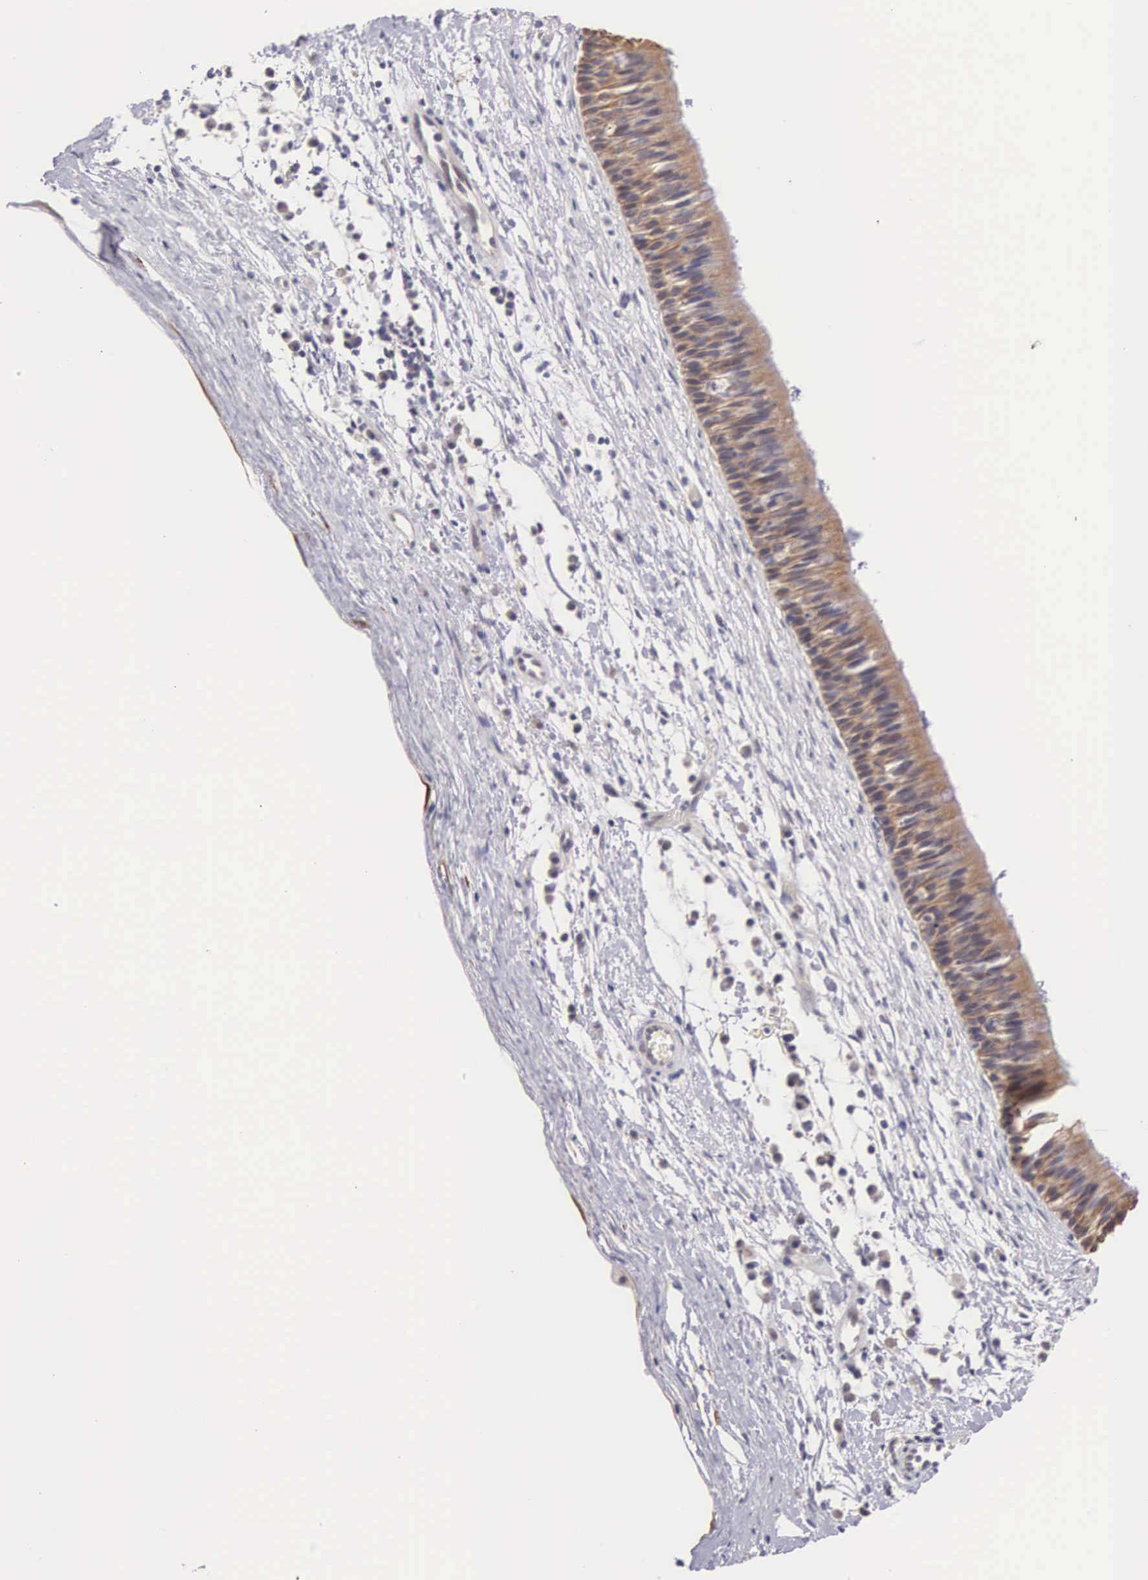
{"staining": {"intensity": "moderate", "quantity": ">75%", "location": "cytoplasmic/membranous"}, "tissue": "nasopharynx", "cell_type": "Respiratory epithelial cells", "image_type": "normal", "snomed": [{"axis": "morphology", "description": "Normal tissue, NOS"}, {"axis": "topography", "description": "Nasopharynx"}], "caption": "Respiratory epithelial cells show medium levels of moderate cytoplasmic/membranous expression in approximately >75% of cells in unremarkable human nasopharynx. (brown staining indicates protein expression, while blue staining denotes nuclei).", "gene": "PIR", "patient": {"sex": "male", "age": 13}}